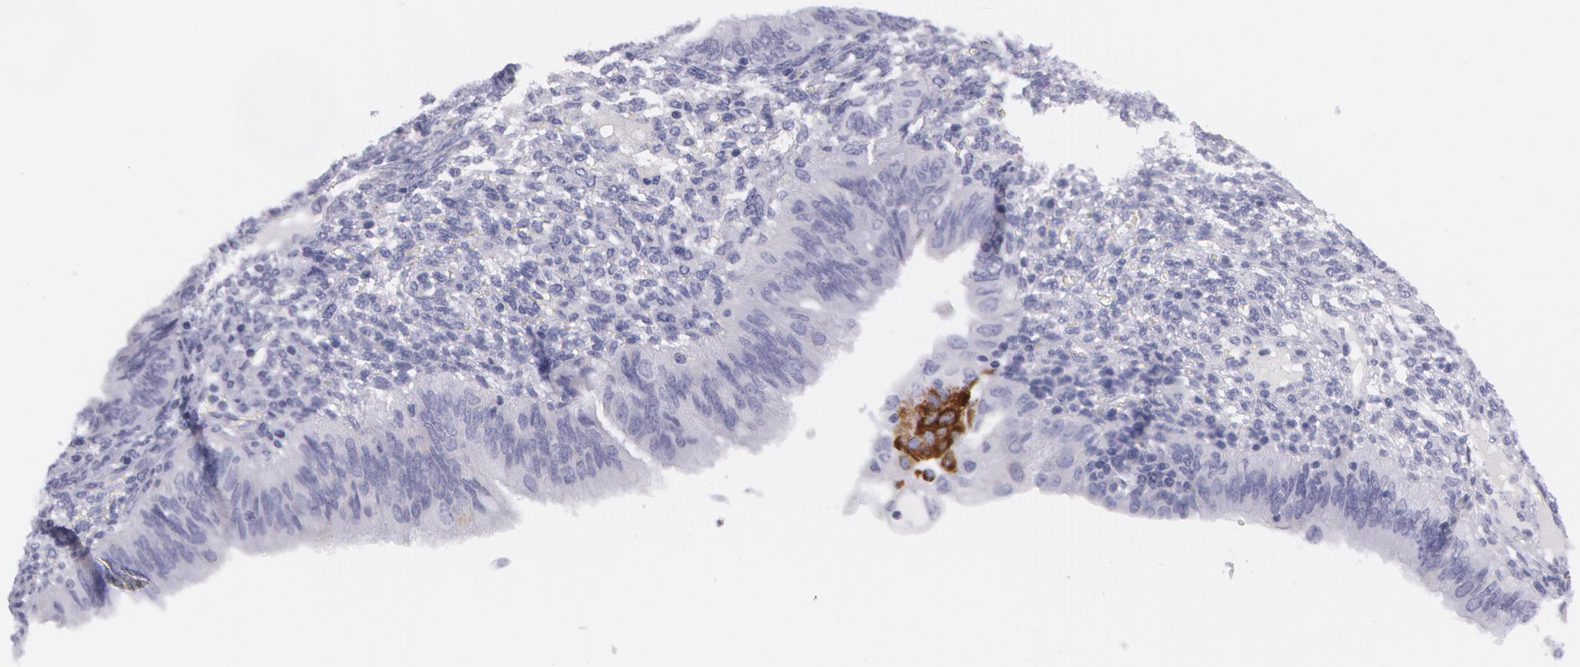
{"staining": {"intensity": "negative", "quantity": "none", "location": "none"}, "tissue": "endometrial cancer", "cell_type": "Tumor cells", "image_type": "cancer", "snomed": [{"axis": "morphology", "description": "Adenocarcinoma, NOS"}, {"axis": "topography", "description": "Endometrium"}], "caption": "Immunohistochemical staining of human endometrial cancer (adenocarcinoma) reveals no significant expression in tumor cells.", "gene": "AMACR", "patient": {"sex": "female", "age": 51}}